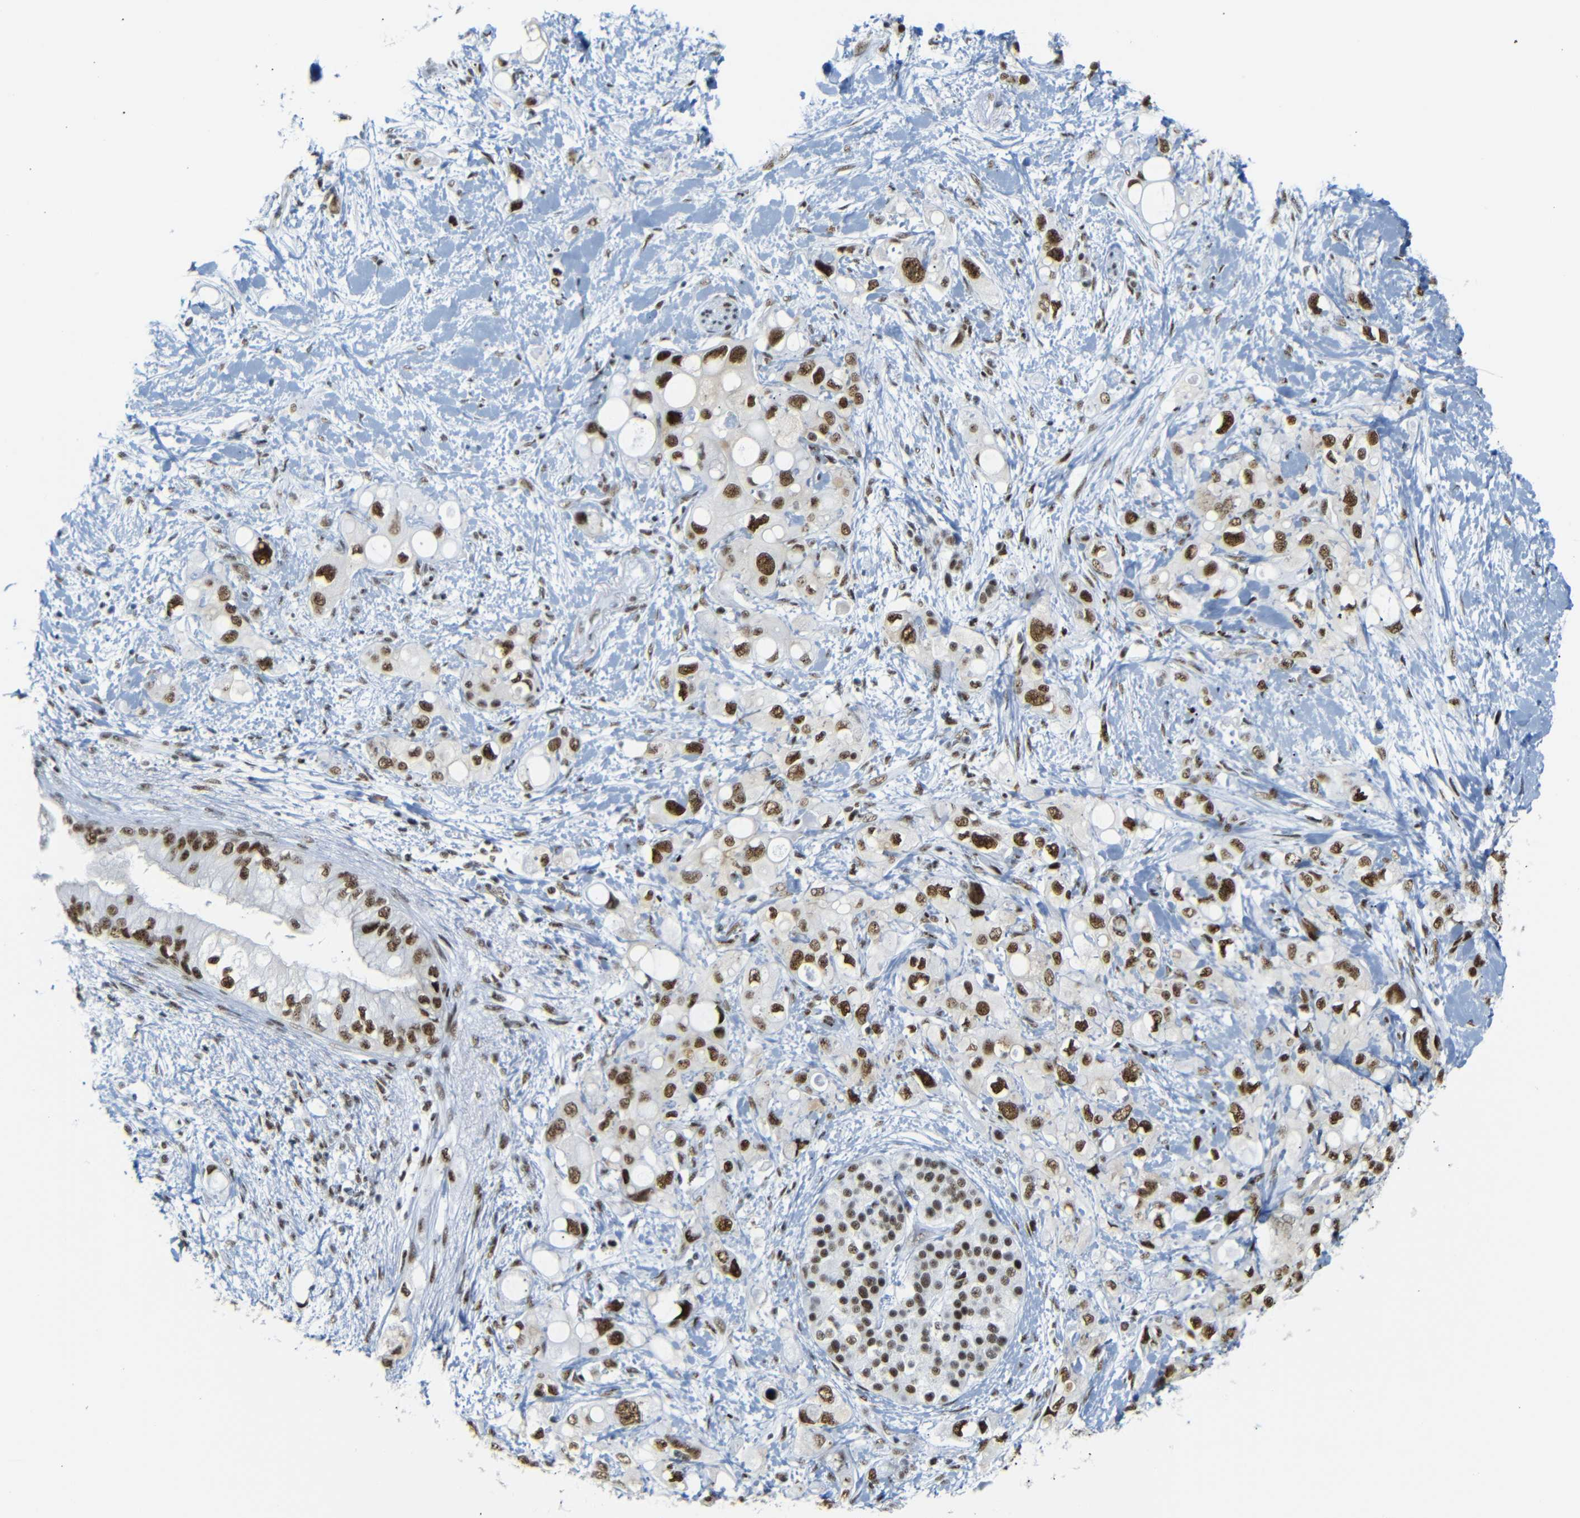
{"staining": {"intensity": "strong", "quantity": ">75%", "location": "nuclear"}, "tissue": "pancreatic cancer", "cell_type": "Tumor cells", "image_type": "cancer", "snomed": [{"axis": "morphology", "description": "Adenocarcinoma, NOS"}, {"axis": "topography", "description": "Pancreas"}], "caption": "Strong nuclear expression is appreciated in about >75% of tumor cells in pancreatic cancer (adenocarcinoma).", "gene": "TRA2B", "patient": {"sex": "female", "age": 56}}